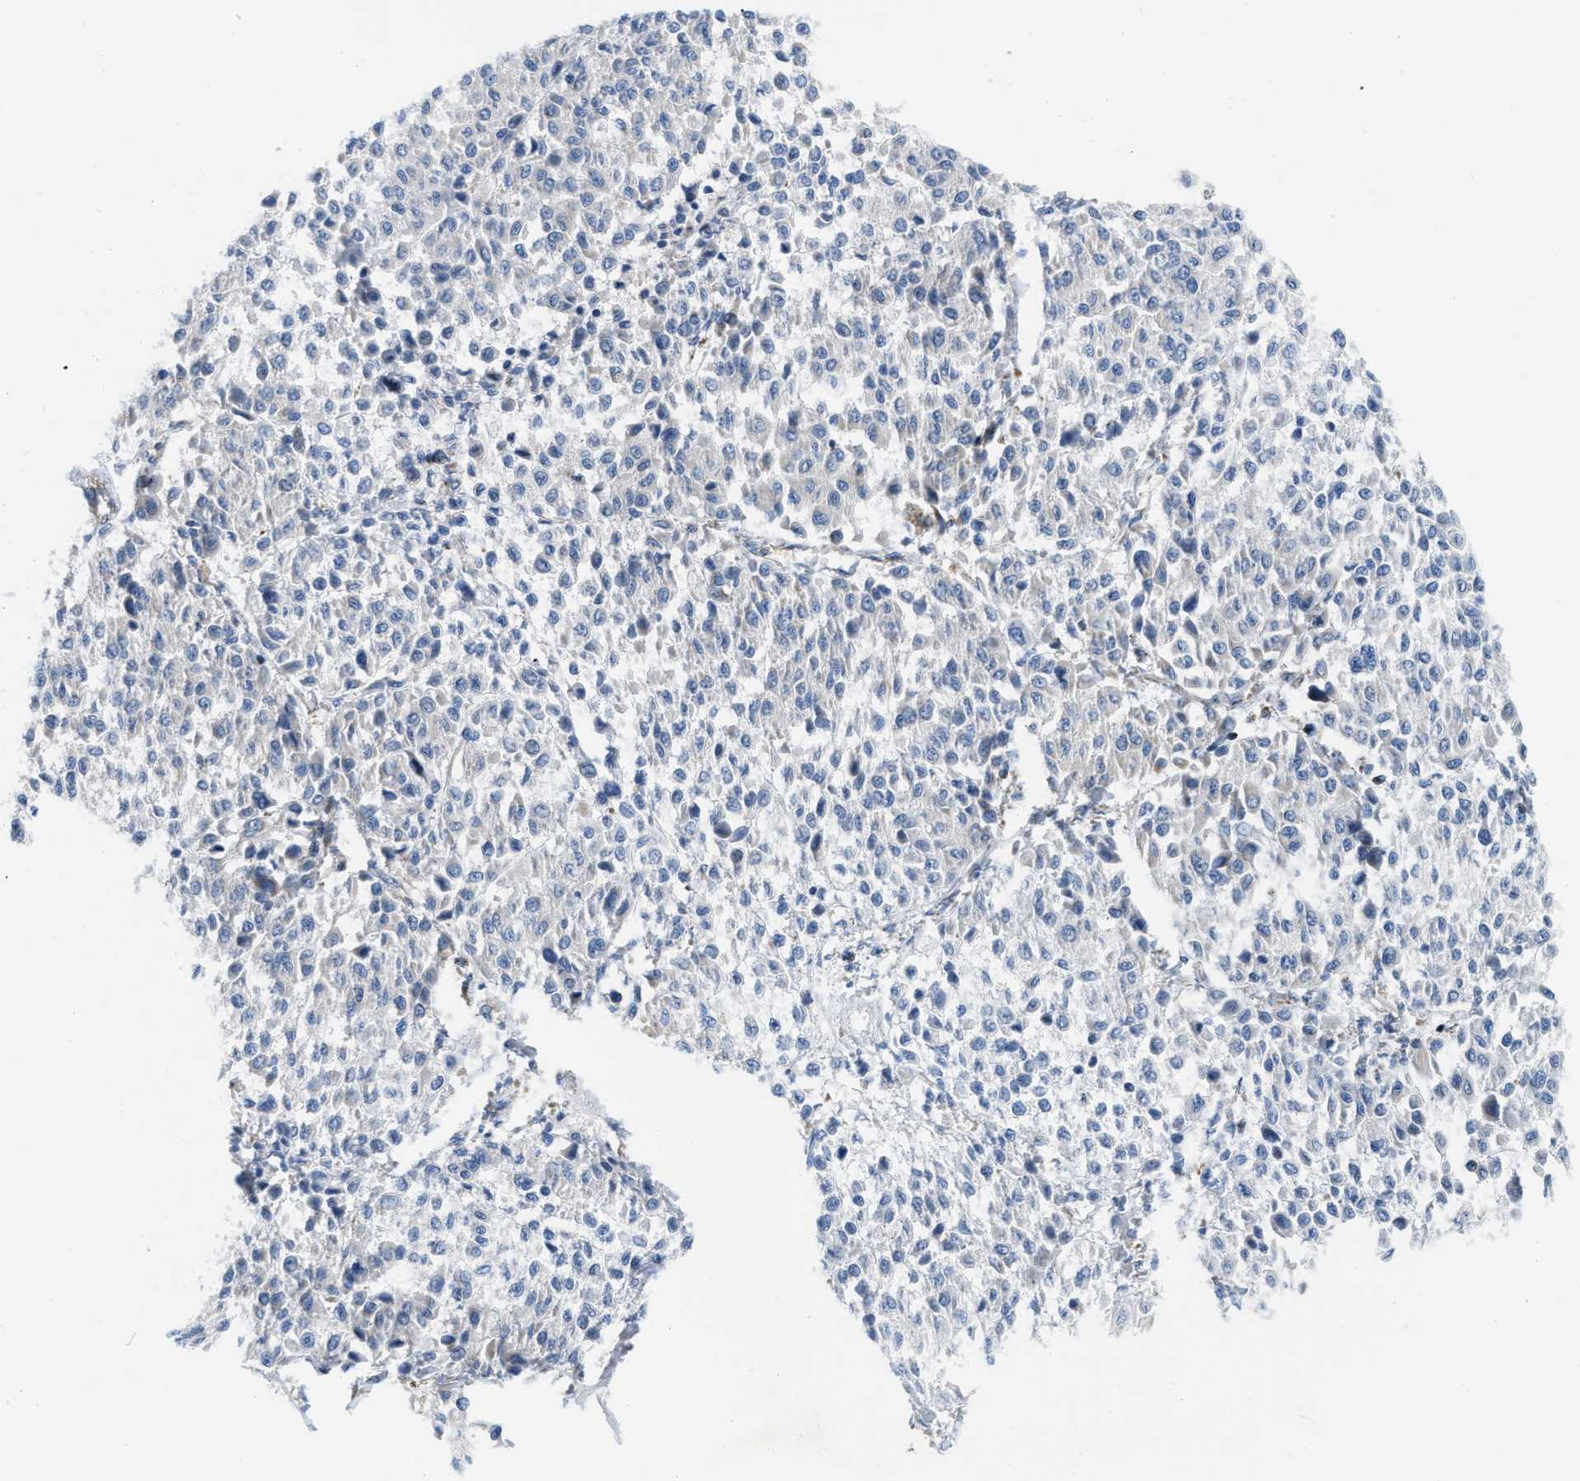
{"staining": {"intensity": "negative", "quantity": "none", "location": "none"}, "tissue": "melanoma", "cell_type": "Tumor cells", "image_type": "cancer", "snomed": [{"axis": "morphology", "description": "Malignant melanoma, Metastatic site"}, {"axis": "topography", "description": "Soft tissue"}], "caption": "Histopathology image shows no protein positivity in tumor cells of melanoma tissue. (Immunohistochemistry (ihc), brightfield microscopy, high magnification).", "gene": "JADE1", "patient": {"sex": "male", "age": 41}}